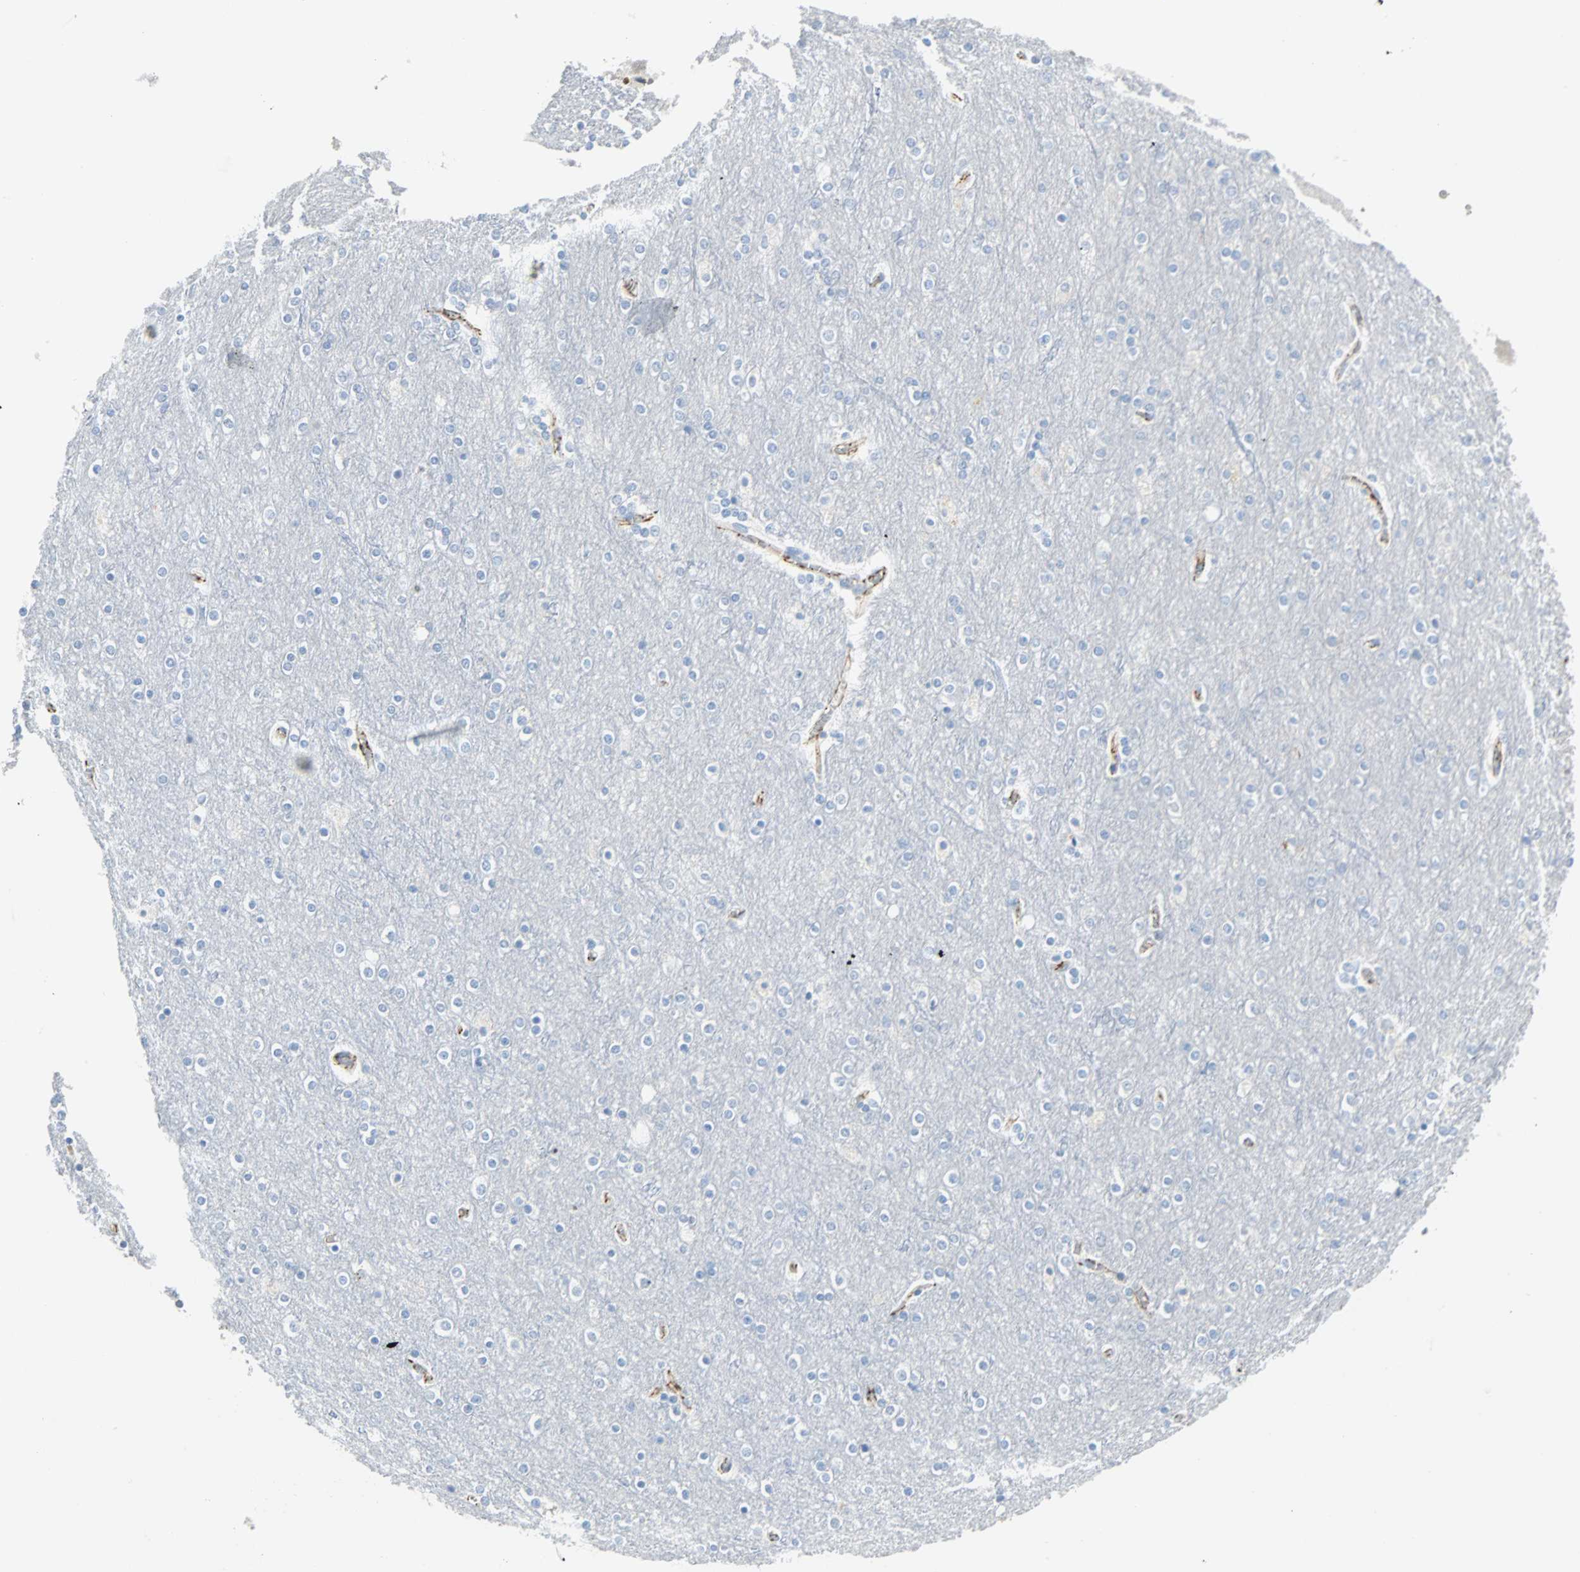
{"staining": {"intensity": "negative", "quantity": "none", "location": "none"}, "tissue": "cerebral cortex", "cell_type": "Endothelial cells", "image_type": "normal", "snomed": [{"axis": "morphology", "description": "Normal tissue, NOS"}, {"axis": "topography", "description": "Cerebral cortex"}], "caption": "Immunohistochemistry histopathology image of benign cerebral cortex: cerebral cortex stained with DAB reveals no significant protein positivity in endothelial cells.", "gene": "VPS9D1", "patient": {"sex": "female", "age": 54}}